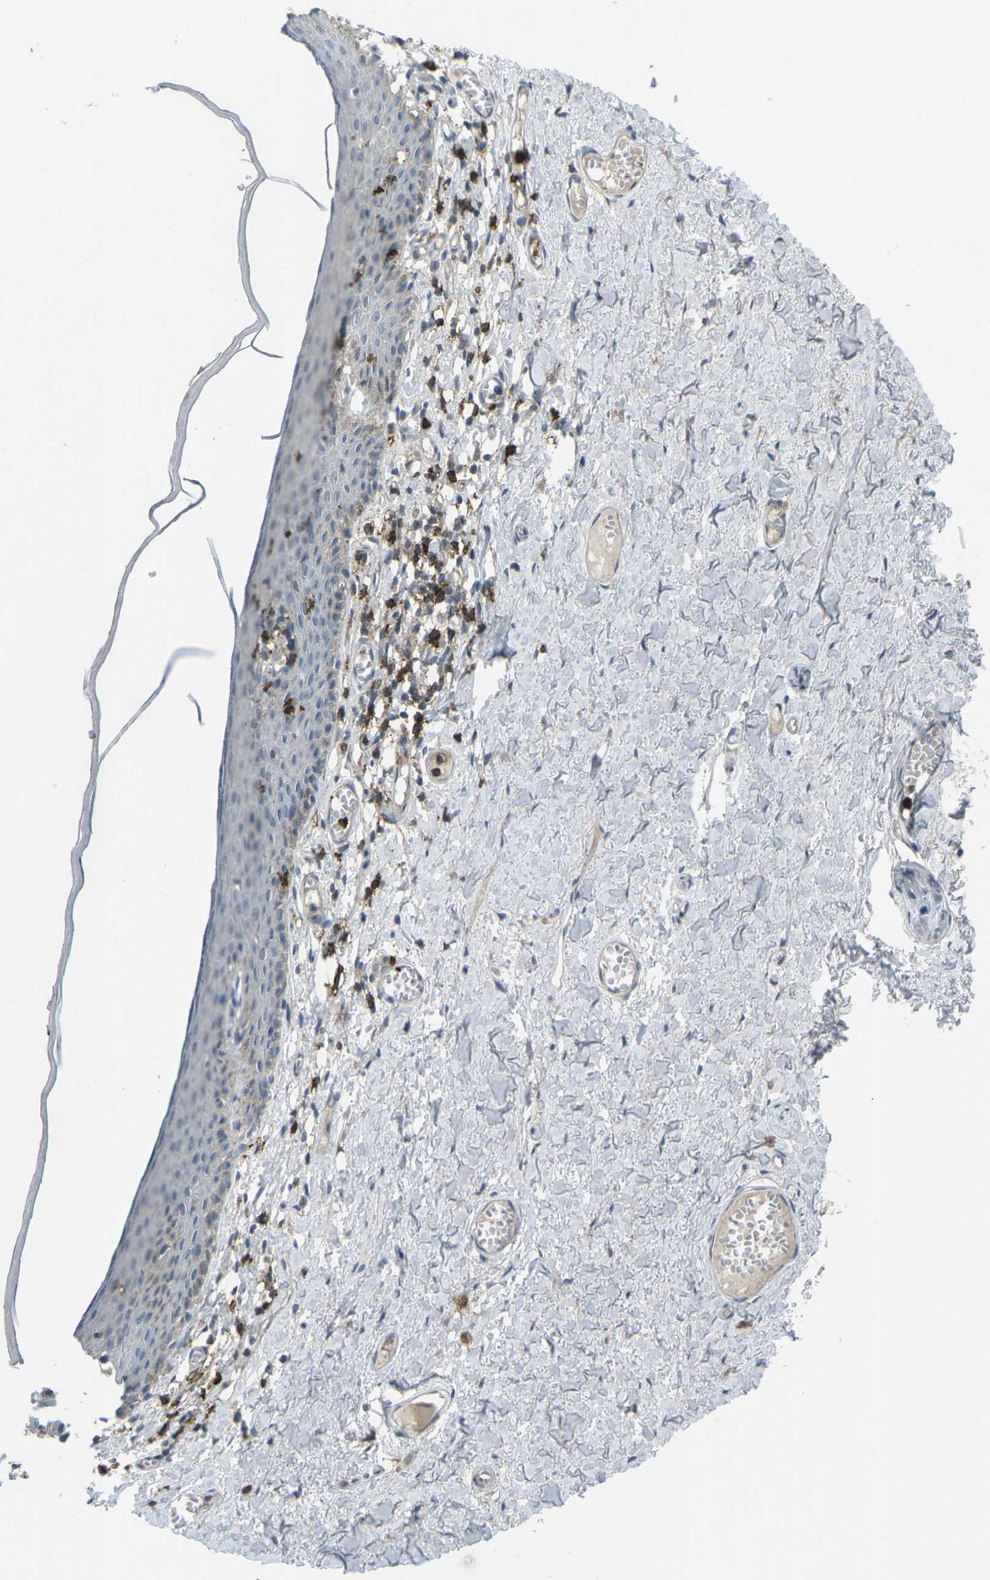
{"staining": {"intensity": "negative", "quantity": "none", "location": "none"}, "tissue": "skin", "cell_type": "Epidermal cells", "image_type": "normal", "snomed": [{"axis": "morphology", "description": "Normal tissue, NOS"}, {"axis": "topography", "description": "Adipose tissue"}, {"axis": "topography", "description": "Vascular tissue"}, {"axis": "topography", "description": "Anal"}, {"axis": "topography", "description": "Peripheral nerve tissue"}], "caption": "A high-resolution photomicrograph shows immunohistochemistry staining of unremarkable skin, which shows no significant expression in epidermal cells. Nuclei are stained in blue.", "gene": "CD19", "patient": {"sex": "female", "age": 54}}